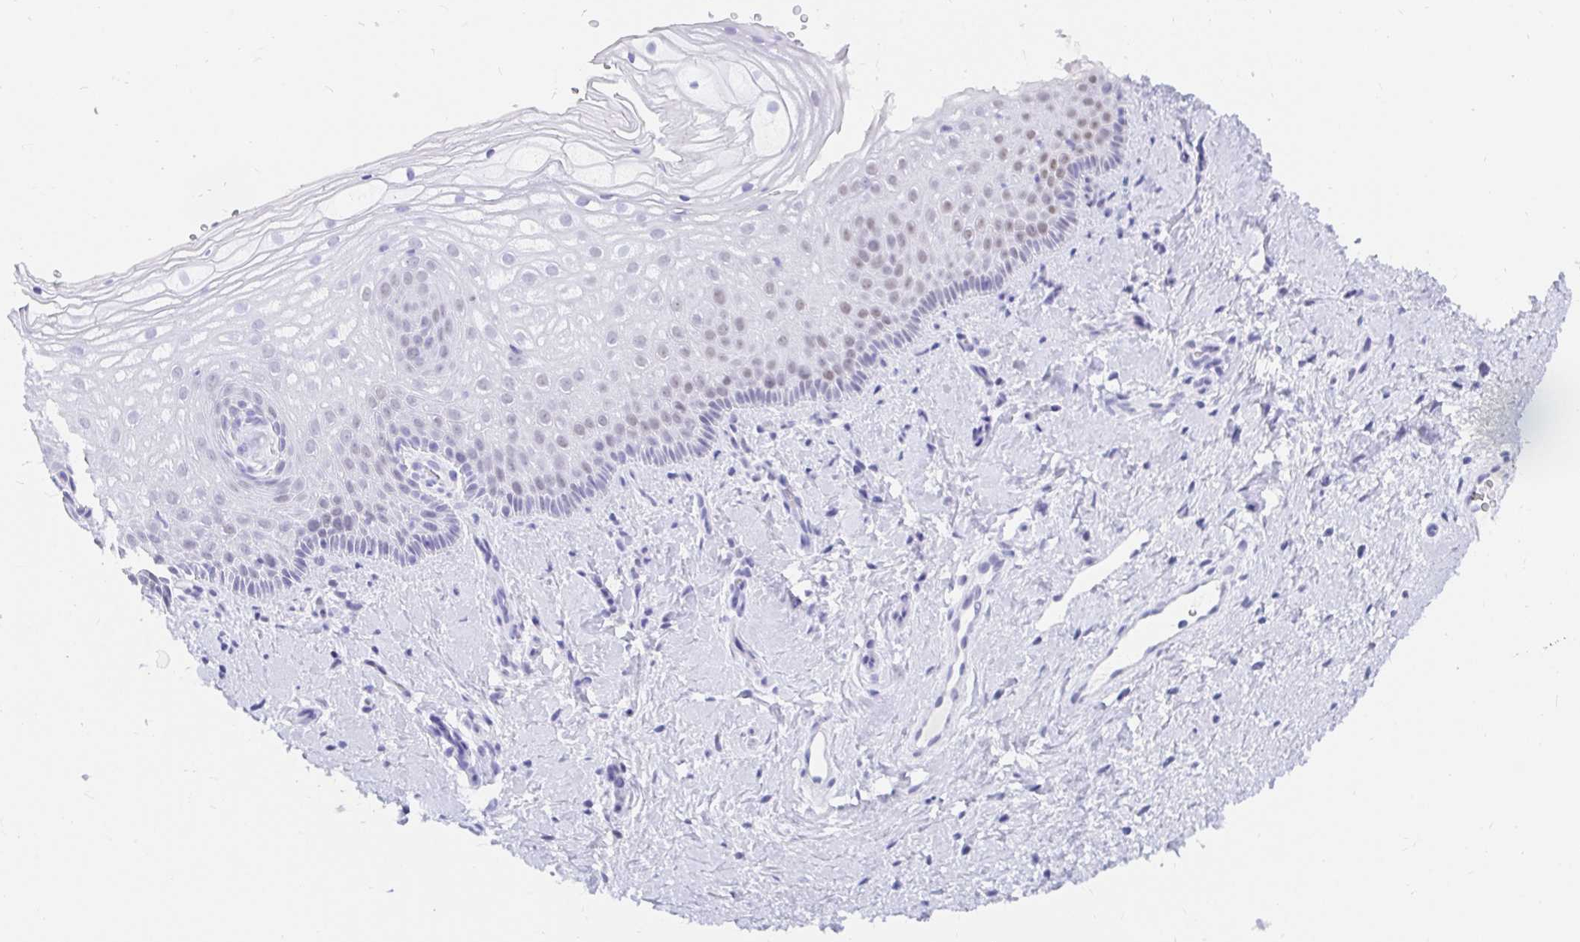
{"staining": {"intensity": "moderate", "quantity": "<25%", "location": "nuclear"}, "tissue": "vagina", "cell_type": "Squamous epithelial cells", "image_type": "normal", "snomed": [{"axis": "morphology", "description": "Normal tissue, NOS"}, {"axis": "topography", "description": "Vagina"}], "caption": "Moderate nuclear protein positivity is appreciated in approximately <25% of squamous epithelial cells in vagina.", "gene": "OR6T1", "patient": {"sex": "female", "age": 51}}